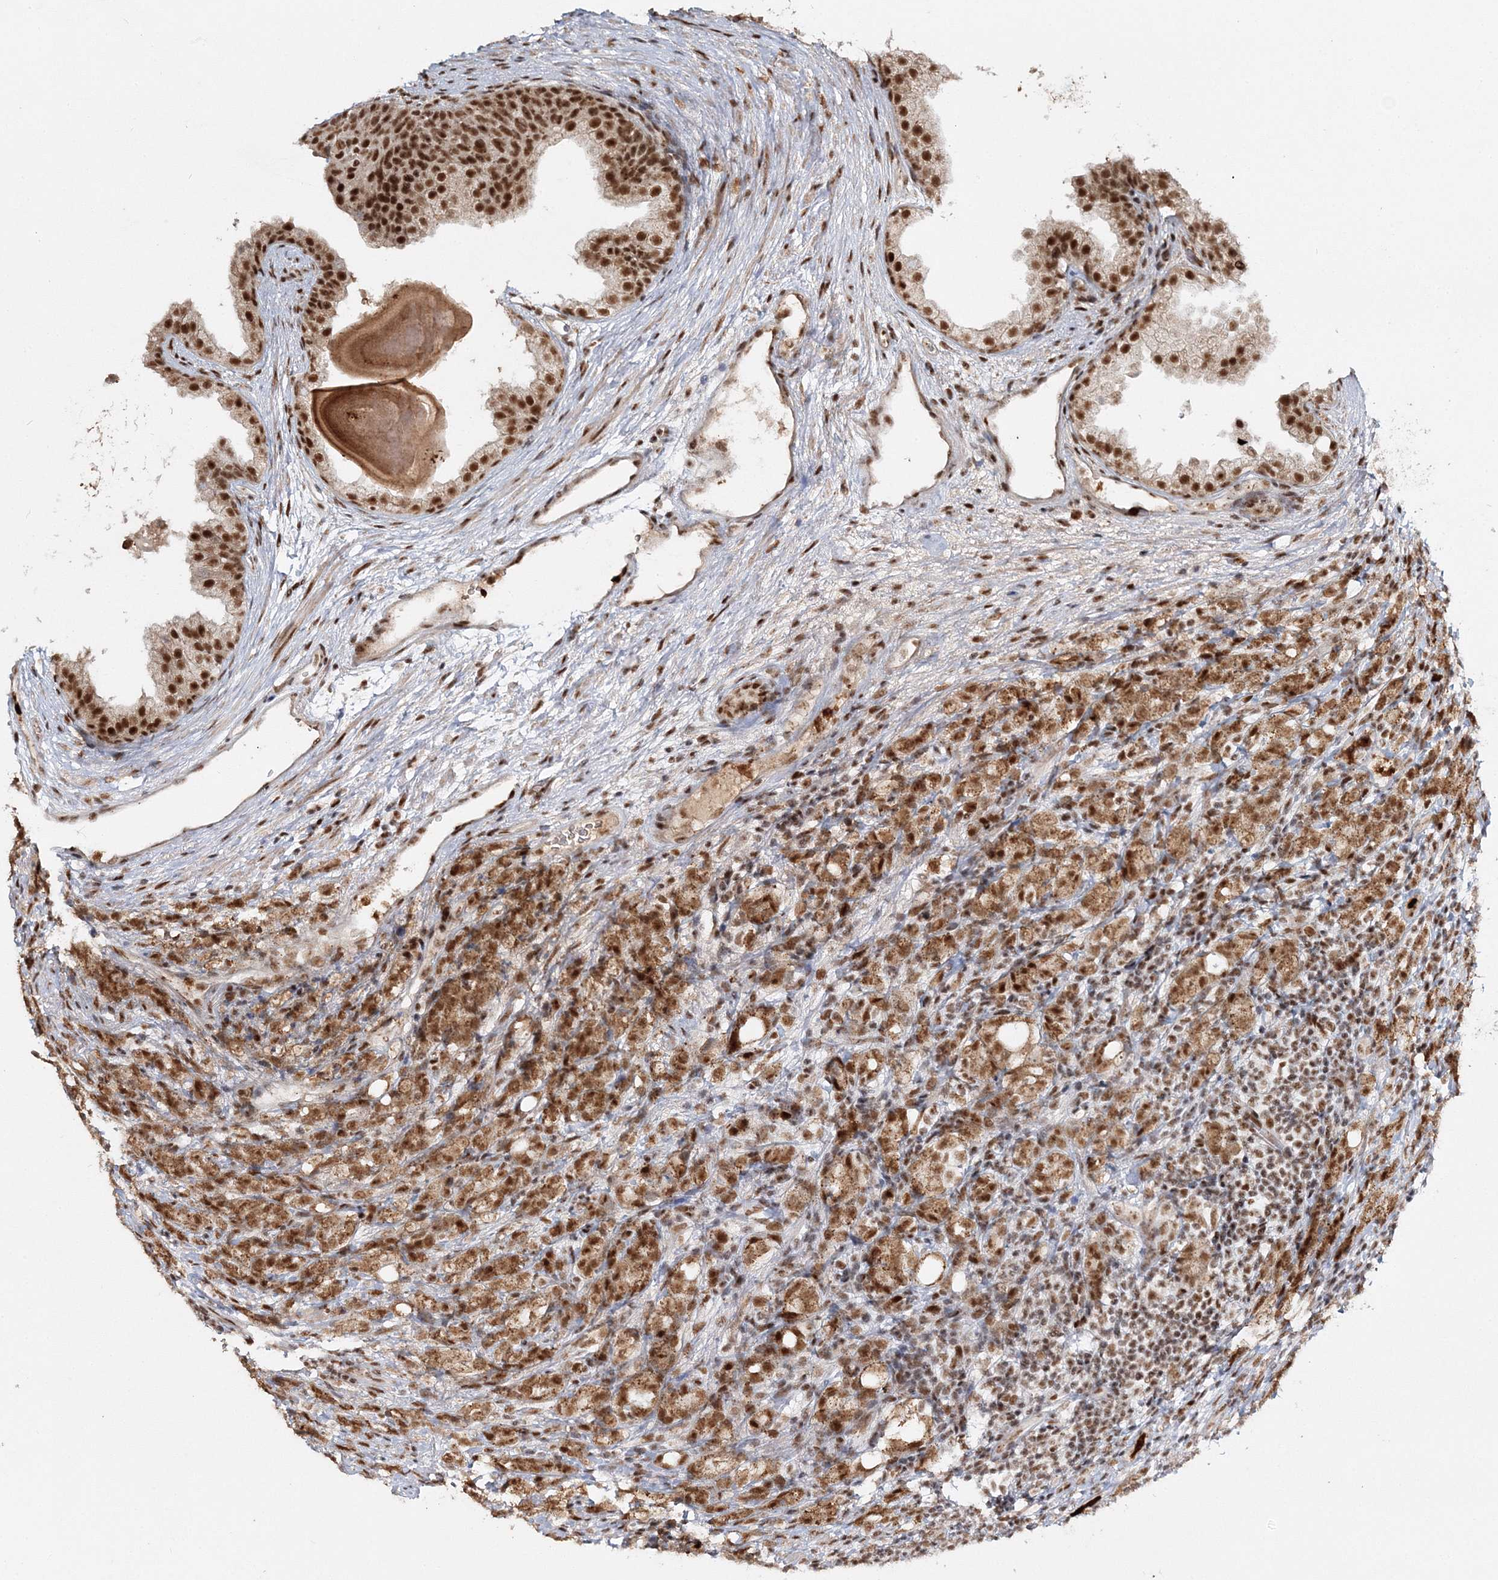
{"staining": {"intensity": "strong", "quantity": ">75%", "location": "cytoplasmic/membranous,nuclear"}, "tissue": "prostate cancer", "cell_type": "Tumor cells", "image_type": "cancer", "snomed": [{"axis": "morphology", "description": "Adenocarcinoma, High grade"}, {"axis": "topography", "description": "Prostate"}], "caption": "Prostate cancer stained with a brown dye displays strong cytoplasmic/membranous and nuclear positive positivity in about >75% of tumor cells.", "gene": "QRICH1", "patient": {"sex": "male", "age": 62}}